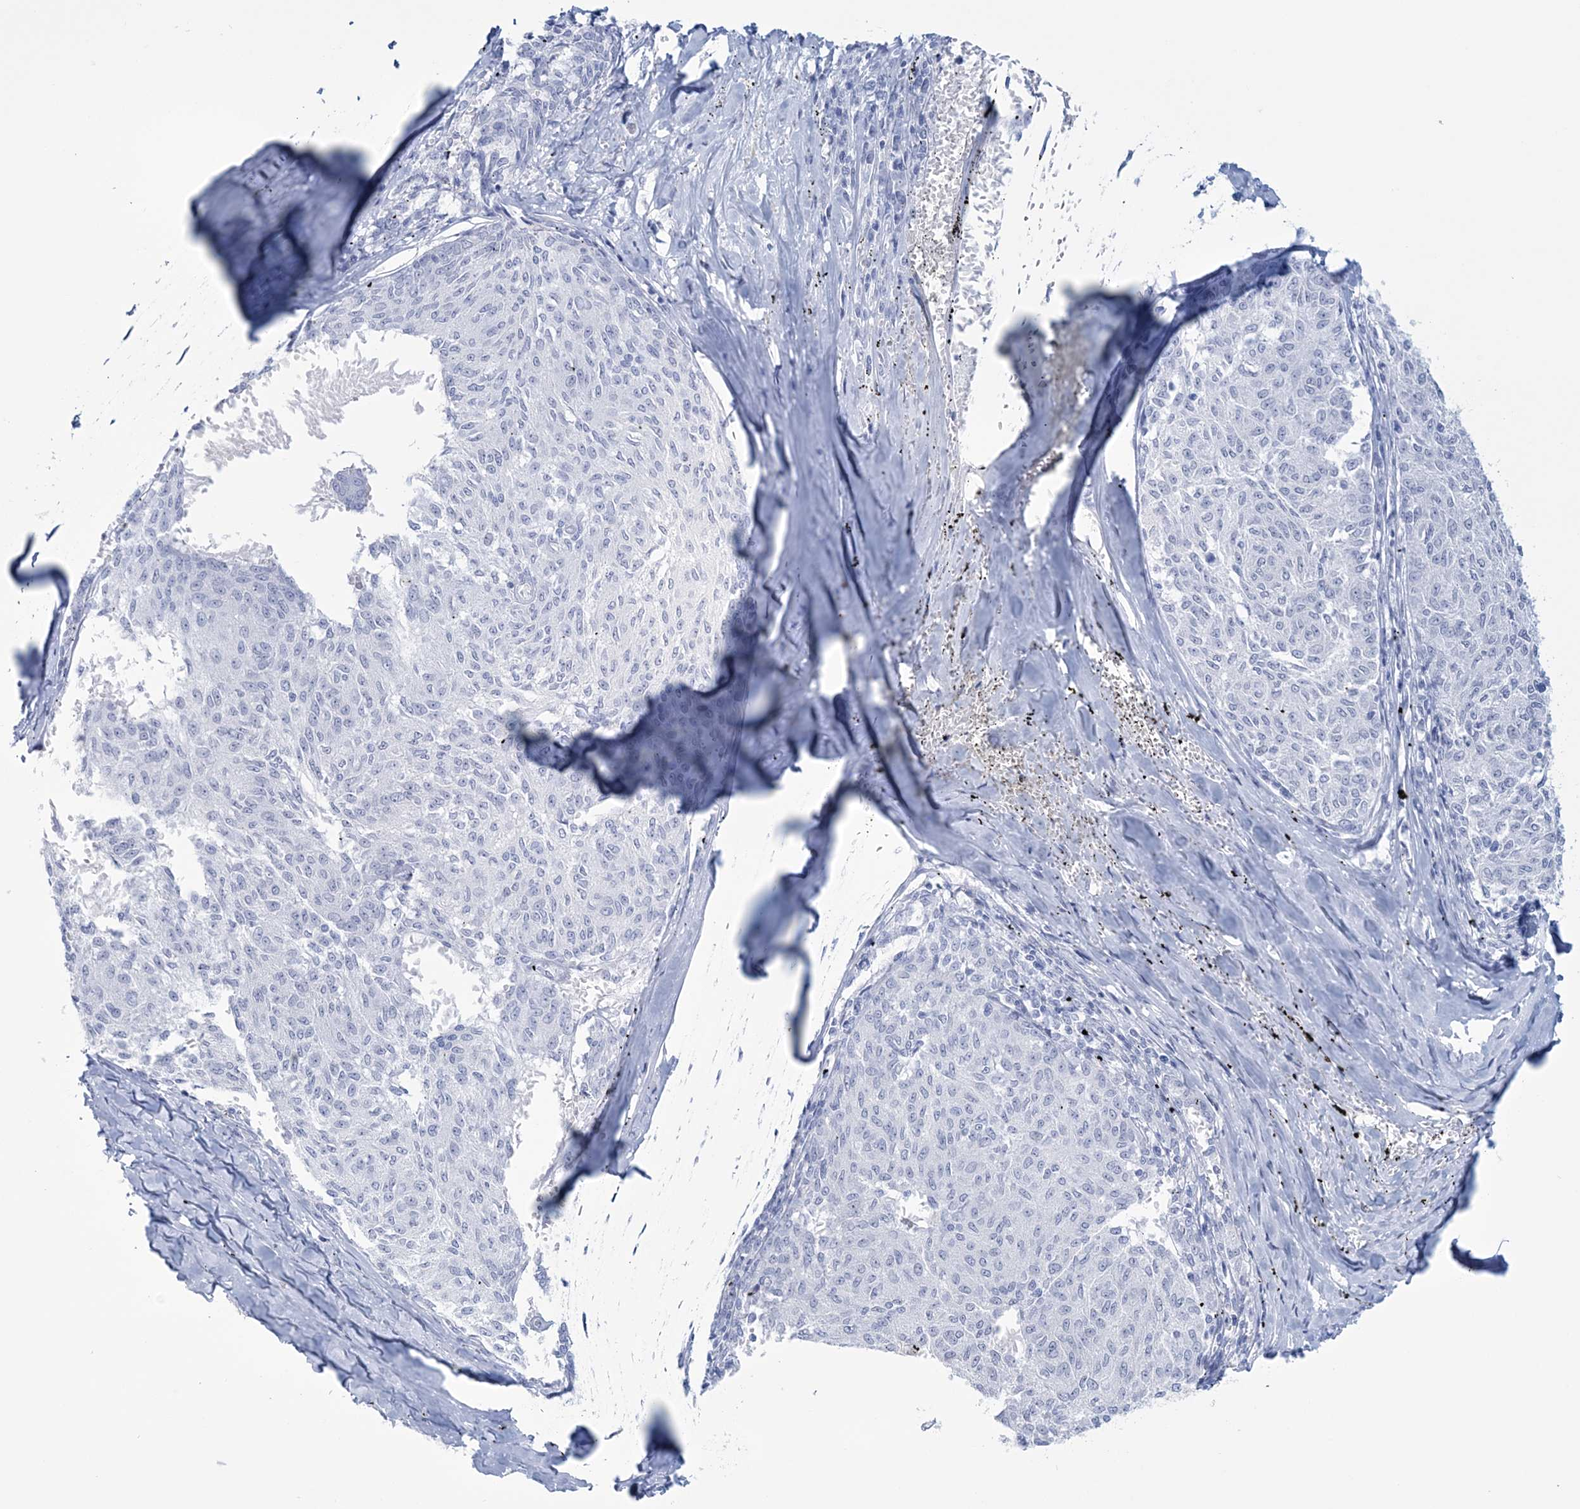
{"staining": {"intensity": "negative", "quantity": "none", "location": "none"}, "tissue": "melanoma", "cell_type": "Tumor cells", "image_type": "cancer", "snomed": [{"axis": "morphology", "description": "Malignant melanoma, NOS"}, {"axis": "topography", "description": "Skin"}], "caption": "An immunohistochemistry photomicrograph of malignant melanoma is shown. There is no staining in tumor cells of malignant melanoma. (Immunohistochemistry (ihc), brightfield microscopy, high magnification).", "gene": "DPCD", "patient": {"sex": "female", "age": 72}}